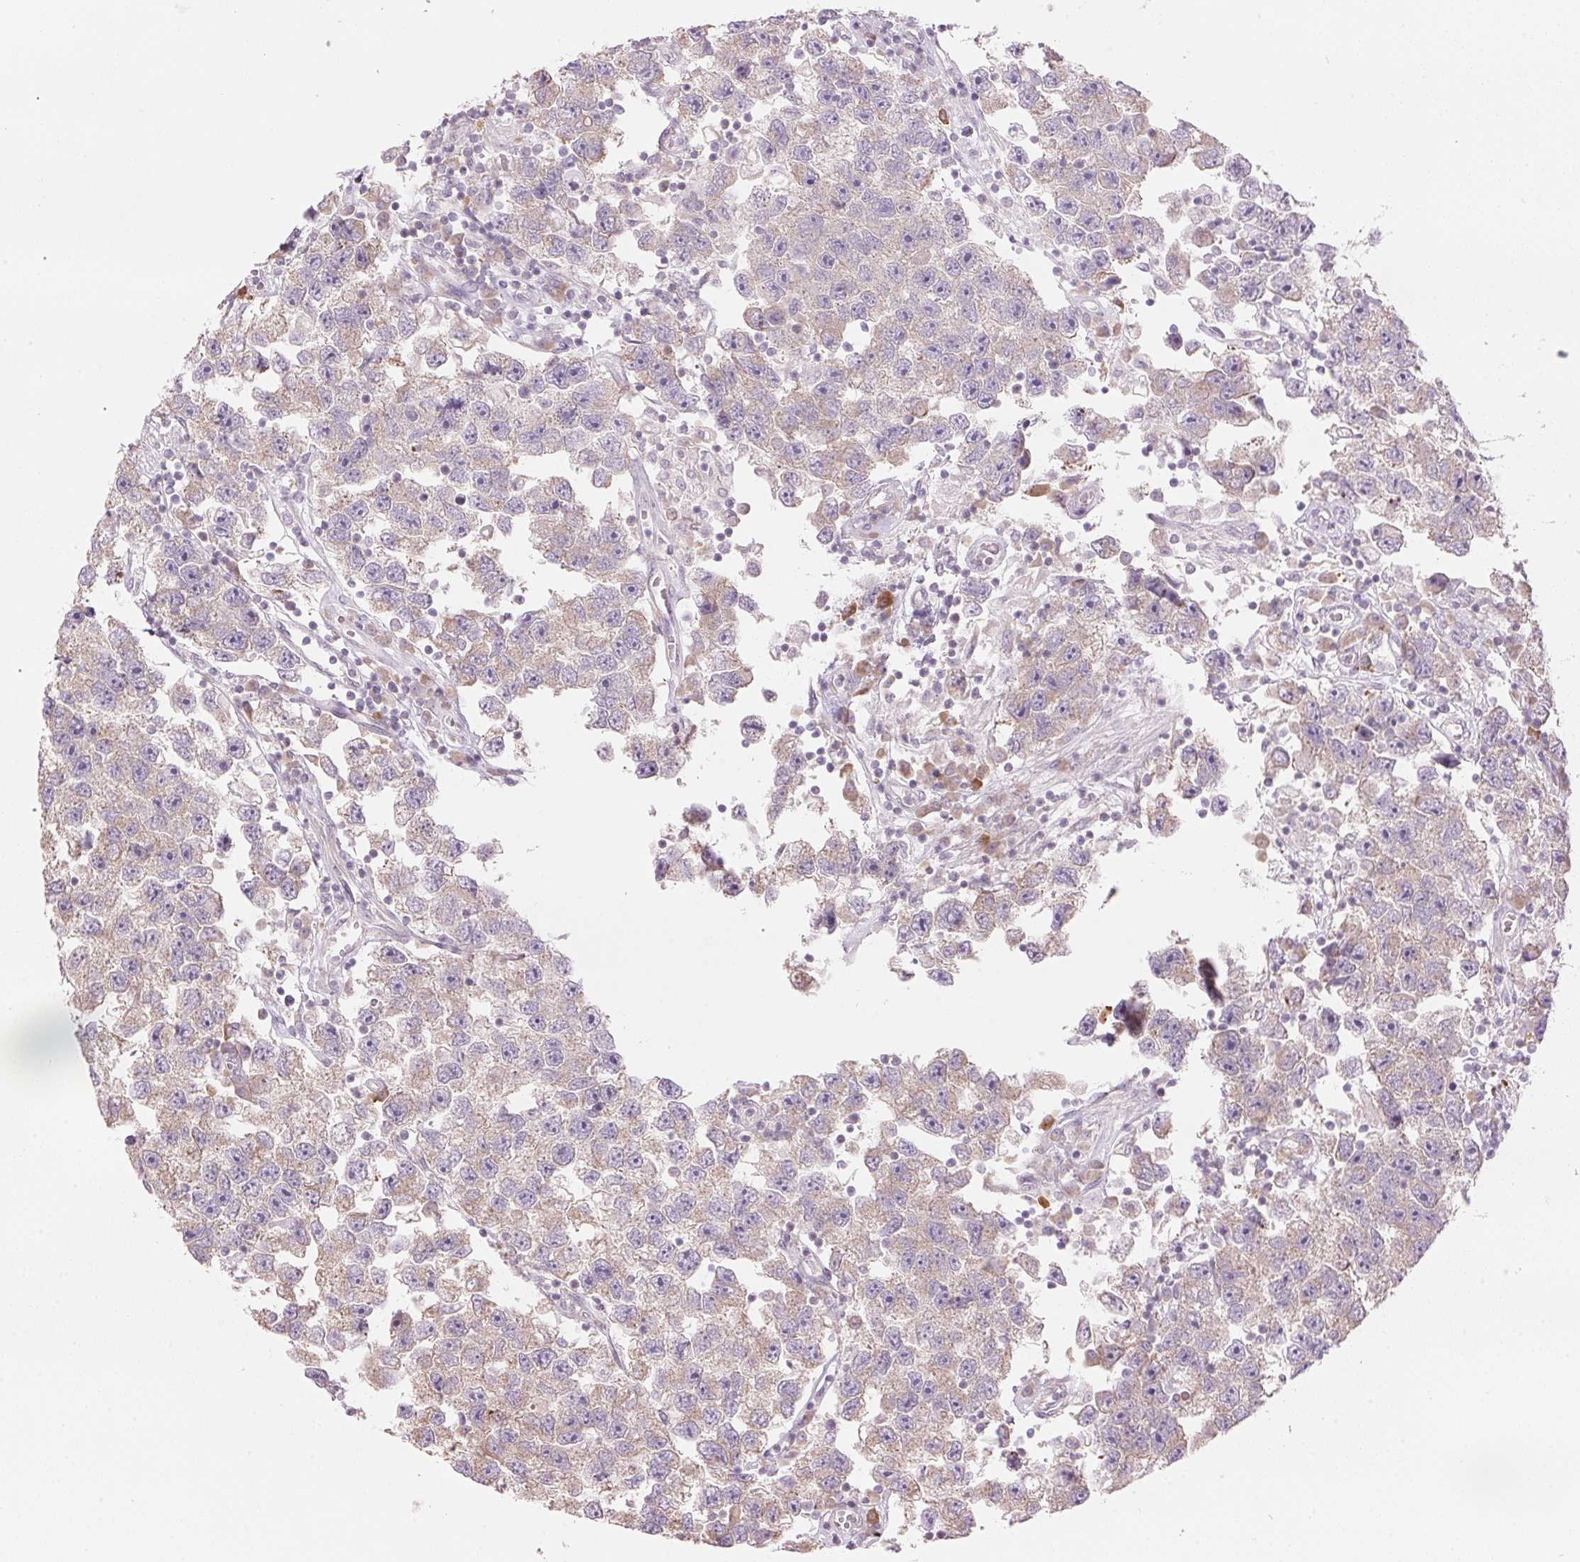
{"staining": {"intensity": "weak", "quantity": "25%-75%", "location": "cytoplasmic/membranous"}, "tissue": "testis cancer", "cell_type": "Tumor cells", "image_type": "cancer", "snomed": [{"axis": "morphology", "description": "Seminoma, NOS"}, {"axis": "topography", "description": "Testis"}], "caption": "Human testis cancer (seminoma) stained for a protein (brown) displays weak cytoplasmic/membranous positive expression in approximately 25%-75% of tumor cells.", "gene": "GNMT", "patient": {"sex": "male", "age": 26}}